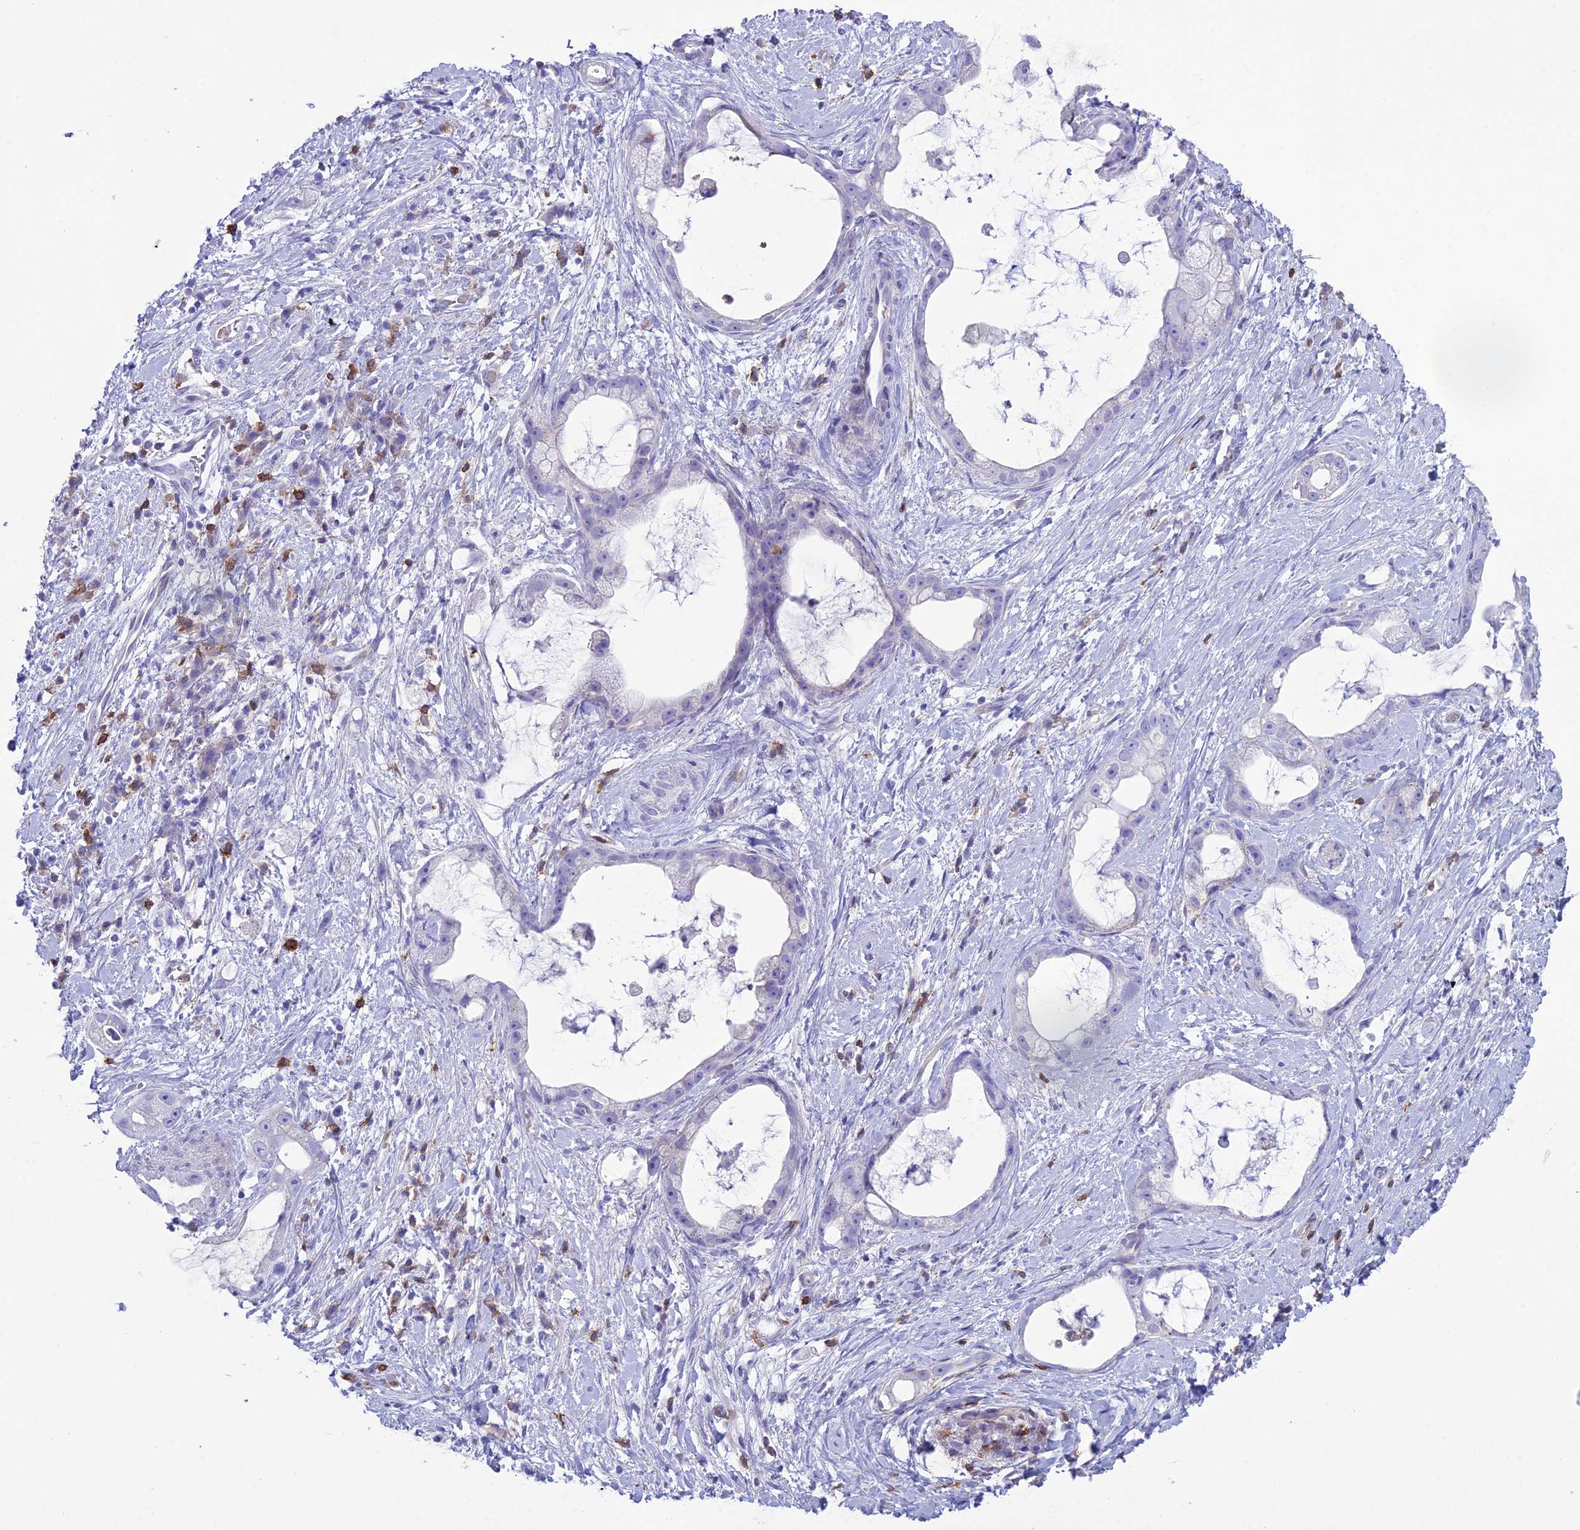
{"staining": {"intensity": "negative", "quantity": "none", "location": "none"}, "tissue": "stomach cancer", "cell_type": "Tumor cells", "image_type": "cancer", "snomed": [{"axis": "morphology", "description": "Adenocarcinoma, NOS"}, {"axis": "topography", "description": "Stomach"}], "caption": "DAB immunohistochemical staining of stomach adenocarcinoma exhibits no significant expression in tumor cells.", "gene": "OR1Q1", "patient": {"sex": "male", "age": 55}}